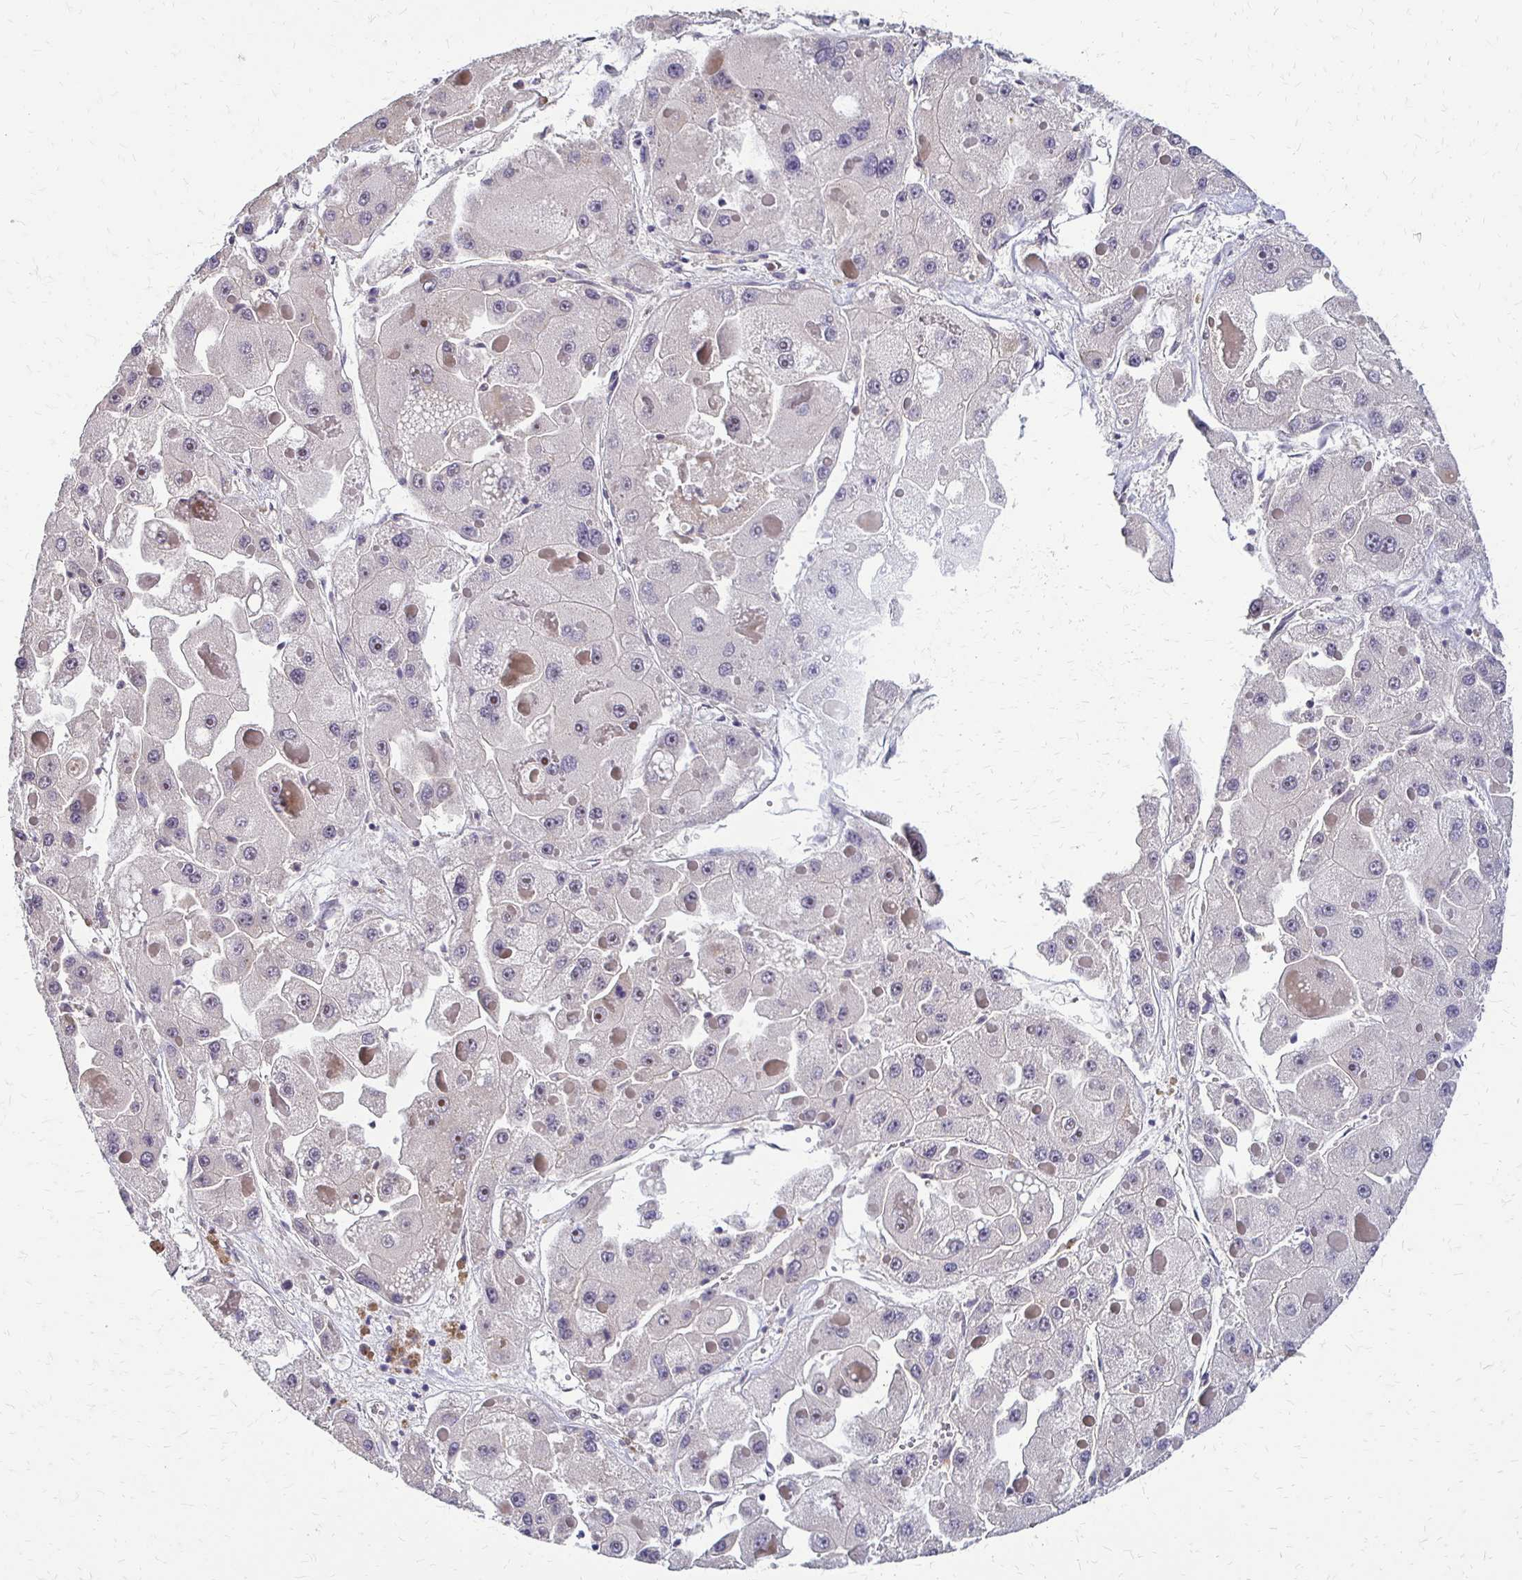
{"staining": {"intensity": "negative", "quantity": "none", "location": "none"}, "tissue": "liver cancer", "cell_type": "Tumor cells", "image_type": "cancer", "snomed": [{"axis": "morphology", "description": "Carcinoma, Hepatocellular, NOS"}, {"axis": "topography", "description": "Liver"}], "caption": "A micrograph of hepatocellular carcinoma (liver) stained for a protein demonstrates no brown staining in tumor cells.", "gene": "SLC9A9", "patient": {"sex": "female", "age": 73}}